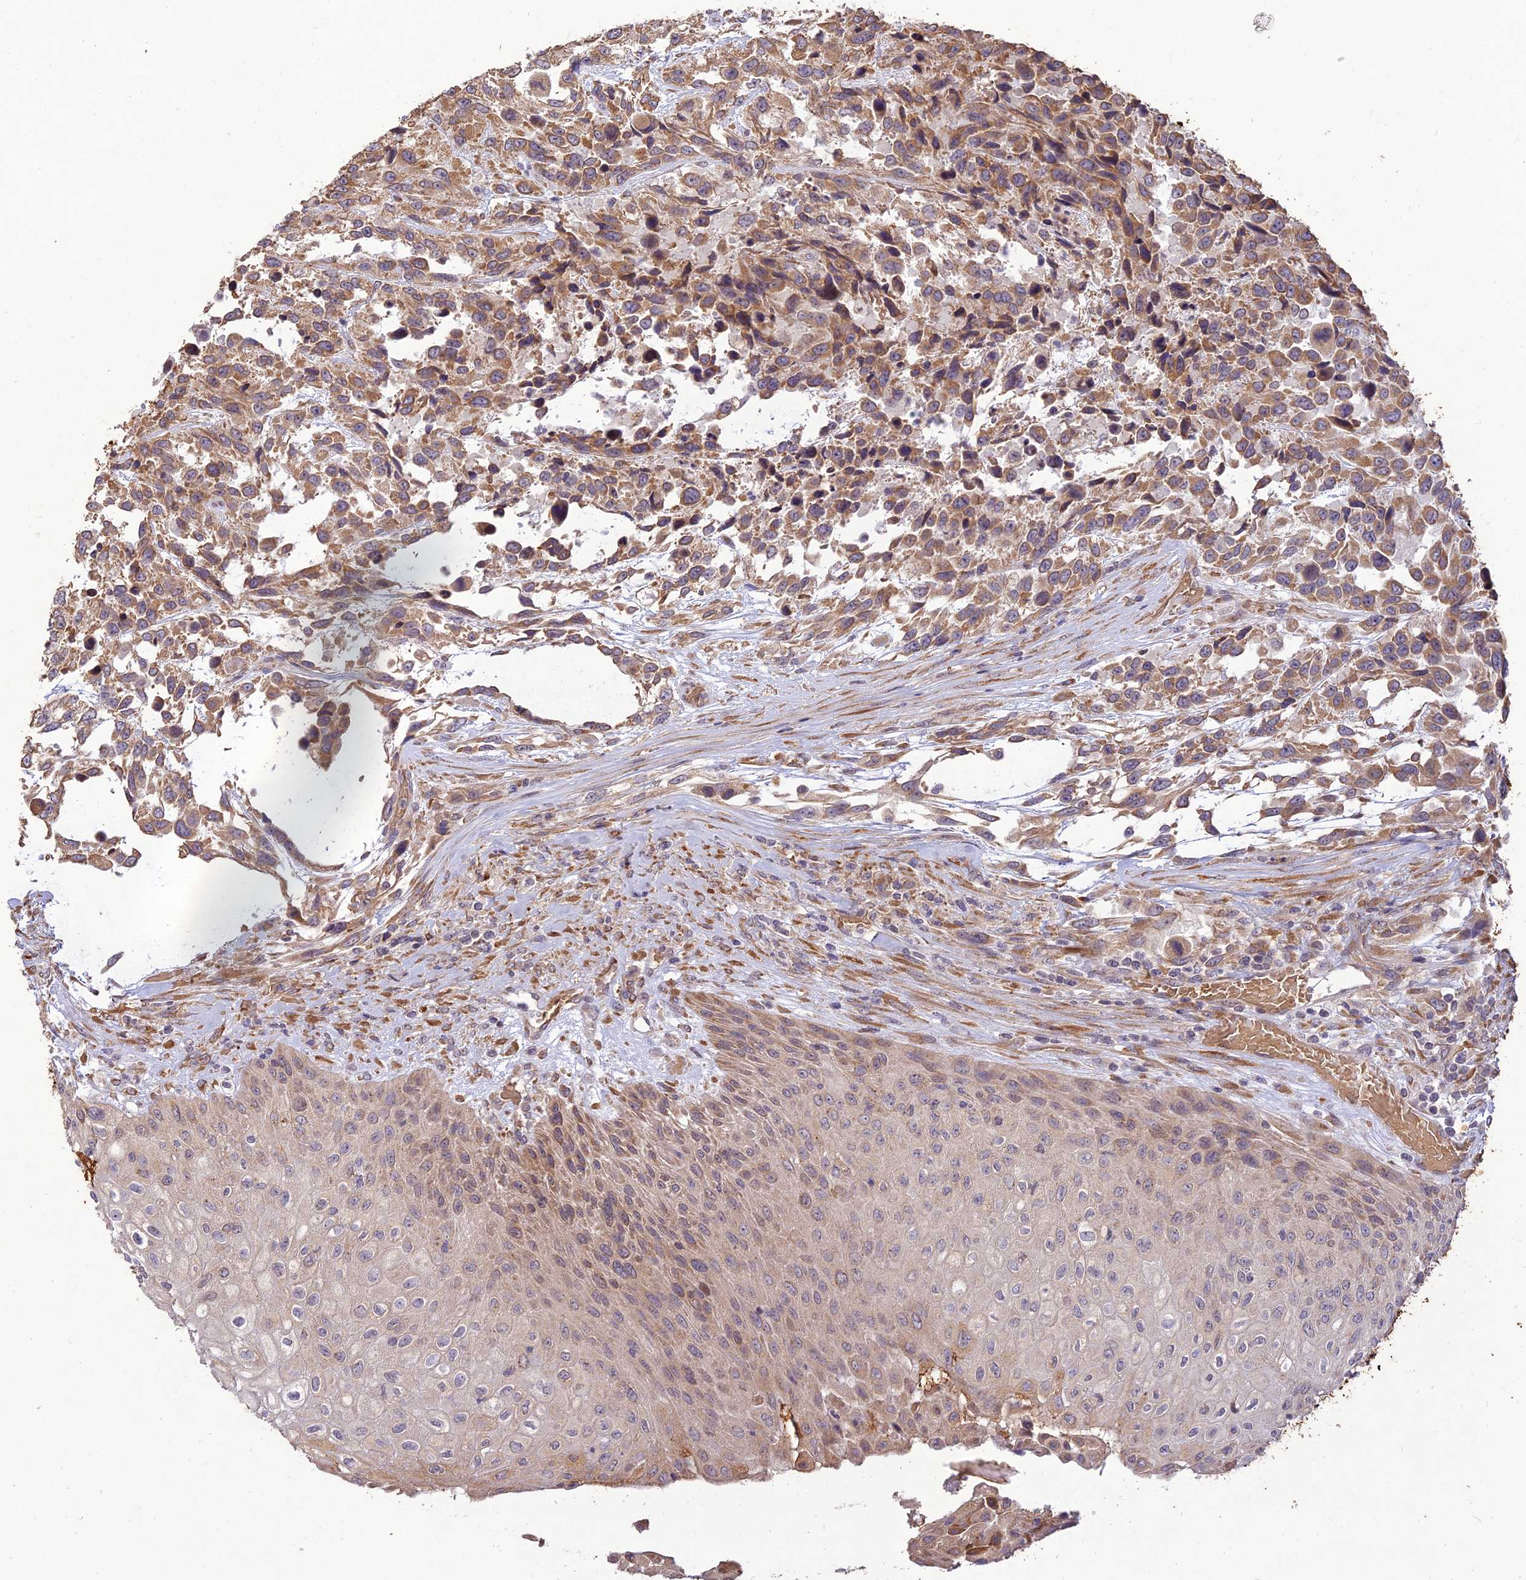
{"staining": {"intensity": "moderate", "quantity": ">75%", "location": "cytoplasmic/membranous"}, "tissue": "urothelial cancer", "cell_type": "Tumor cells", "image_type": "cancer", "snomed": [{"axis": "morphology", "description": "Urothelial carcinoma, High grade"}, {"axis": "topography", "description": "Urinary bladder"}], "caption": "An immunohistochemistry (IHC) image of neoplastic tissue is shown. Protein staining in brown shows moderate cytoplasmic/membranous positivity in urothelial carcinoma (high-grade) within tumor cells.", "gene": "PPP1R11", "patient": {"sex": "female", "age": 70}}